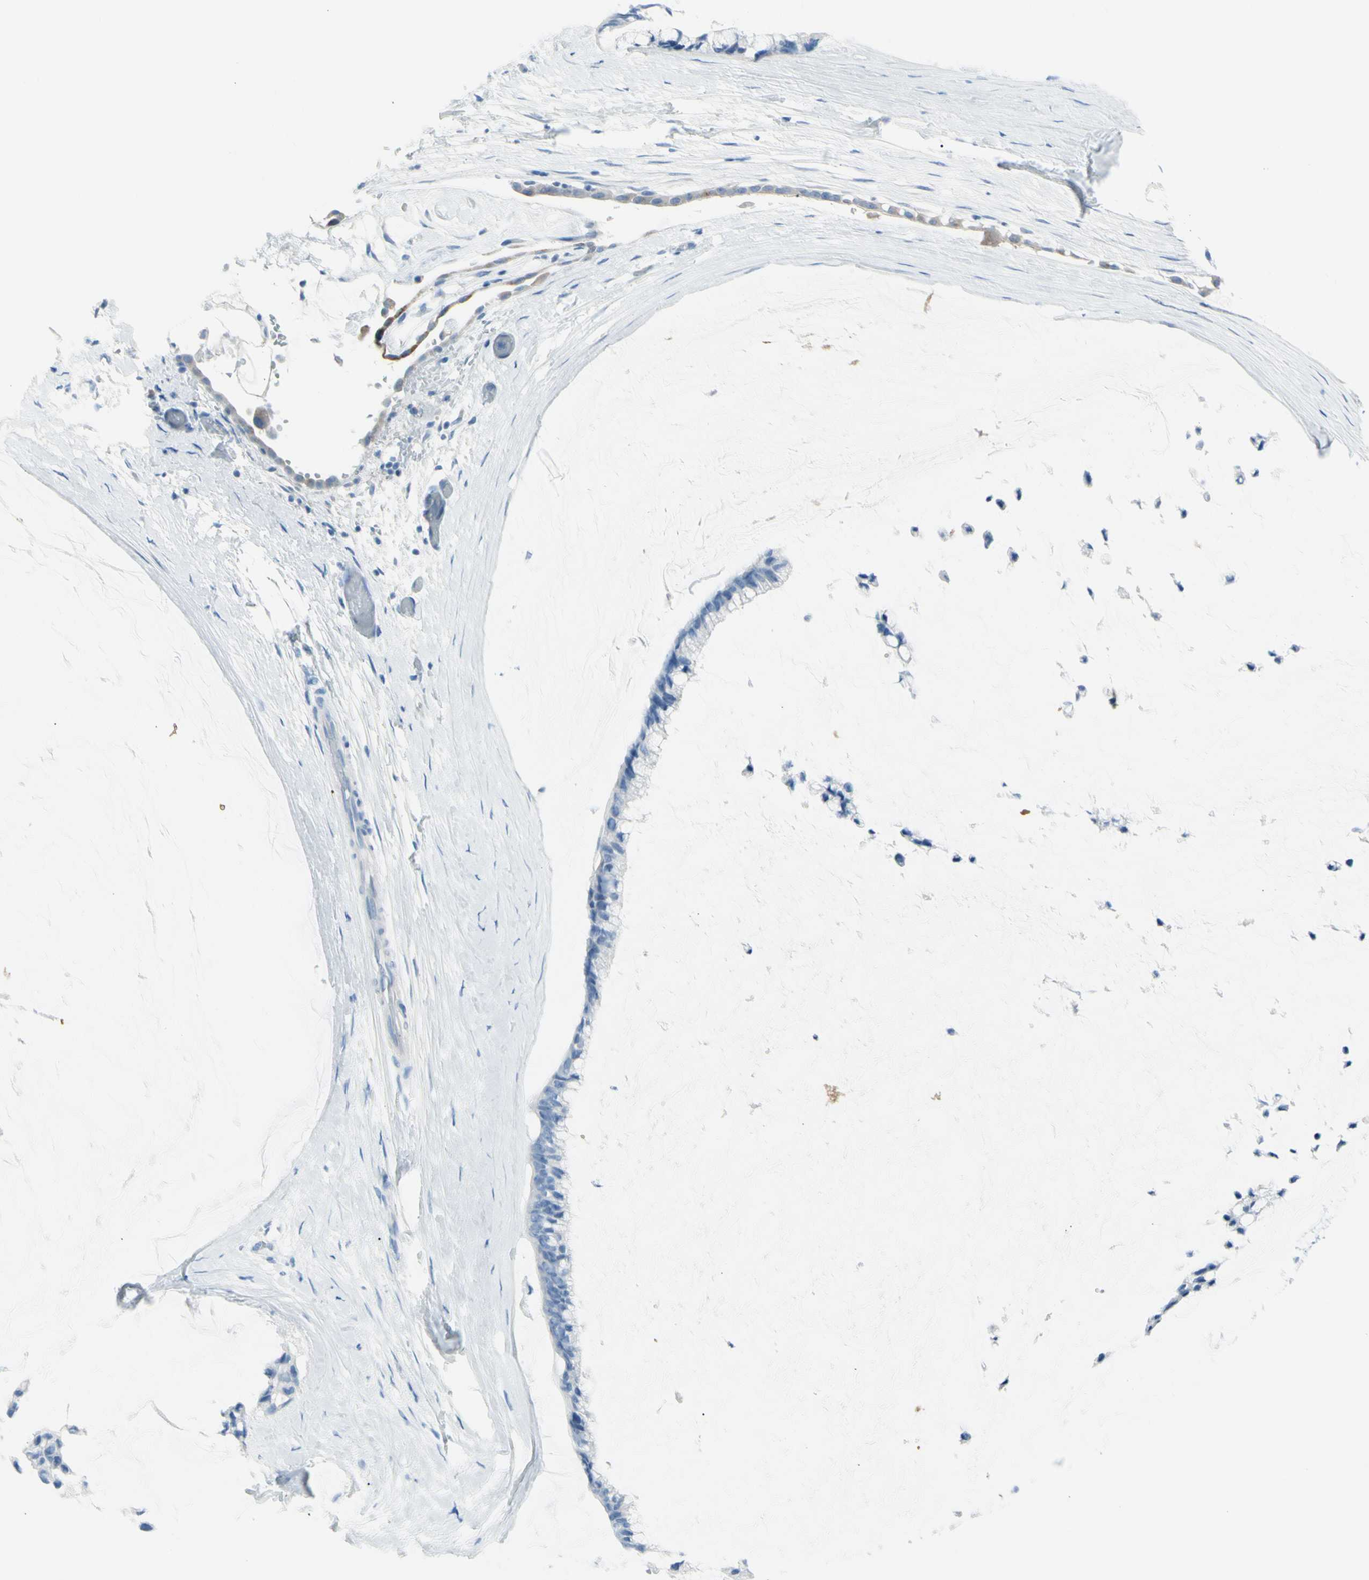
{"staining": {"intensity": "negative", "quantity": "none", "location": "none"}, "tissue": "ovarian cancer", "cell_type": "Tumor cells", "image_type": "cancer", "snomed": [{"axis": "morphology", "description": "Cystadenocarcinoma, mucinous, NOS"}, {"axis": "topography", "description": "Ovary"}], "caption": "Immunohistochemical staining of mucinous cystadenocarcinoma (ovarian) demonstrates no significant staining in tumor cells. (DAB immunohistochemistry, high magnification).", "gene": "TFPI2", "patient": {"sex": "female", "age": 39}}